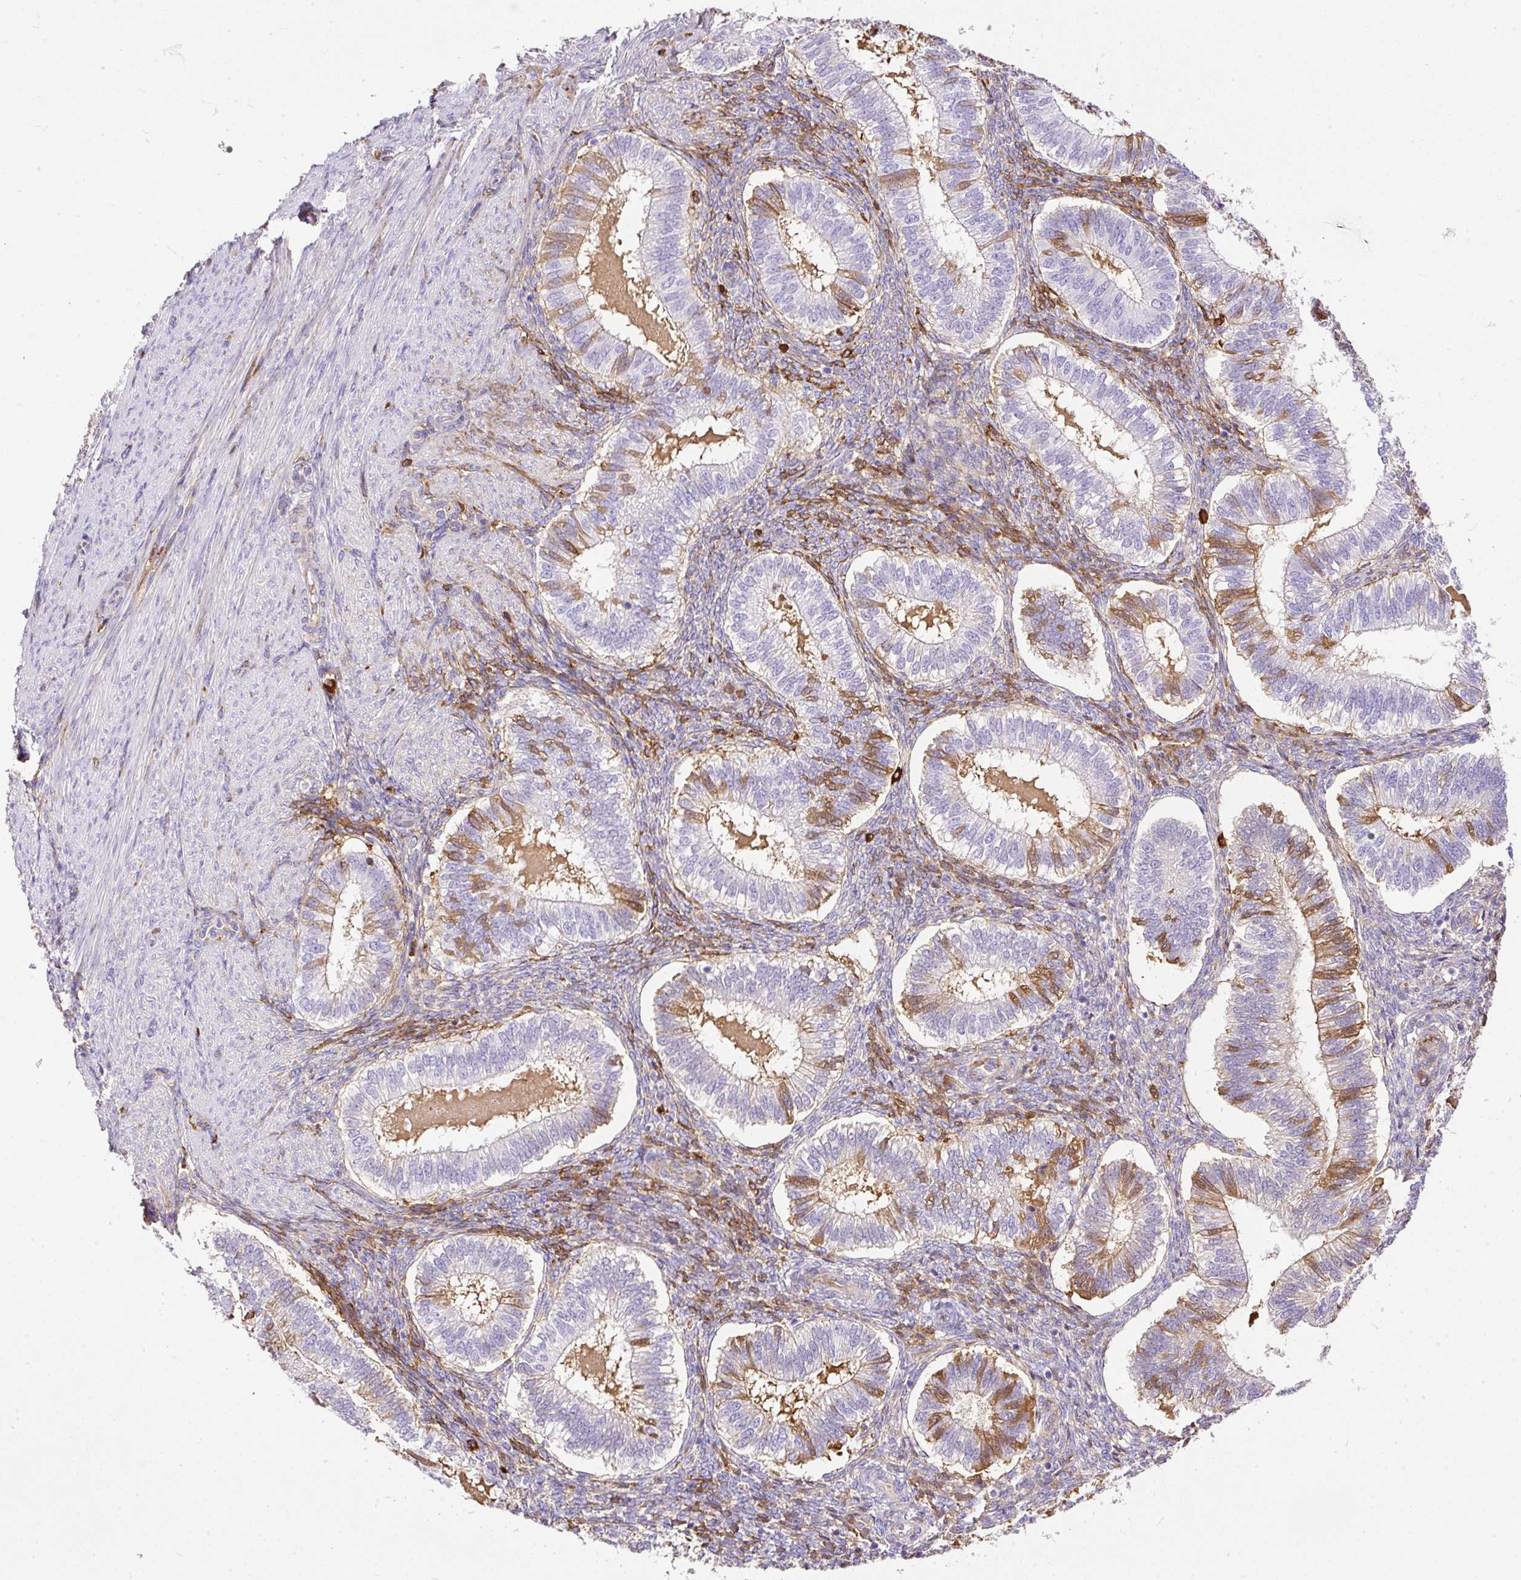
{"staining": {"intensity": "negative", "quantity": "none", "location": "none"}, "tissue": "endometrium", "cell_type": "Cells in endometrial stroma", "image_type": "normal", "snomed": [{"axis": "morphology", "description": "Normal tissue, NOS"}, {"axis": "topography", "description": "Endometrium"}], "caption": "Protein analysis of normal endometrium demonstrates no significant expression in cells in endometrial stroma. (Stains: DAB immunohistochemistry with hematoxylin counter stain, Microscopy: brightfield microscopy at high magnification).", "gene": "CLEC3B", "patient": {"sex": "female", "age": 25}}